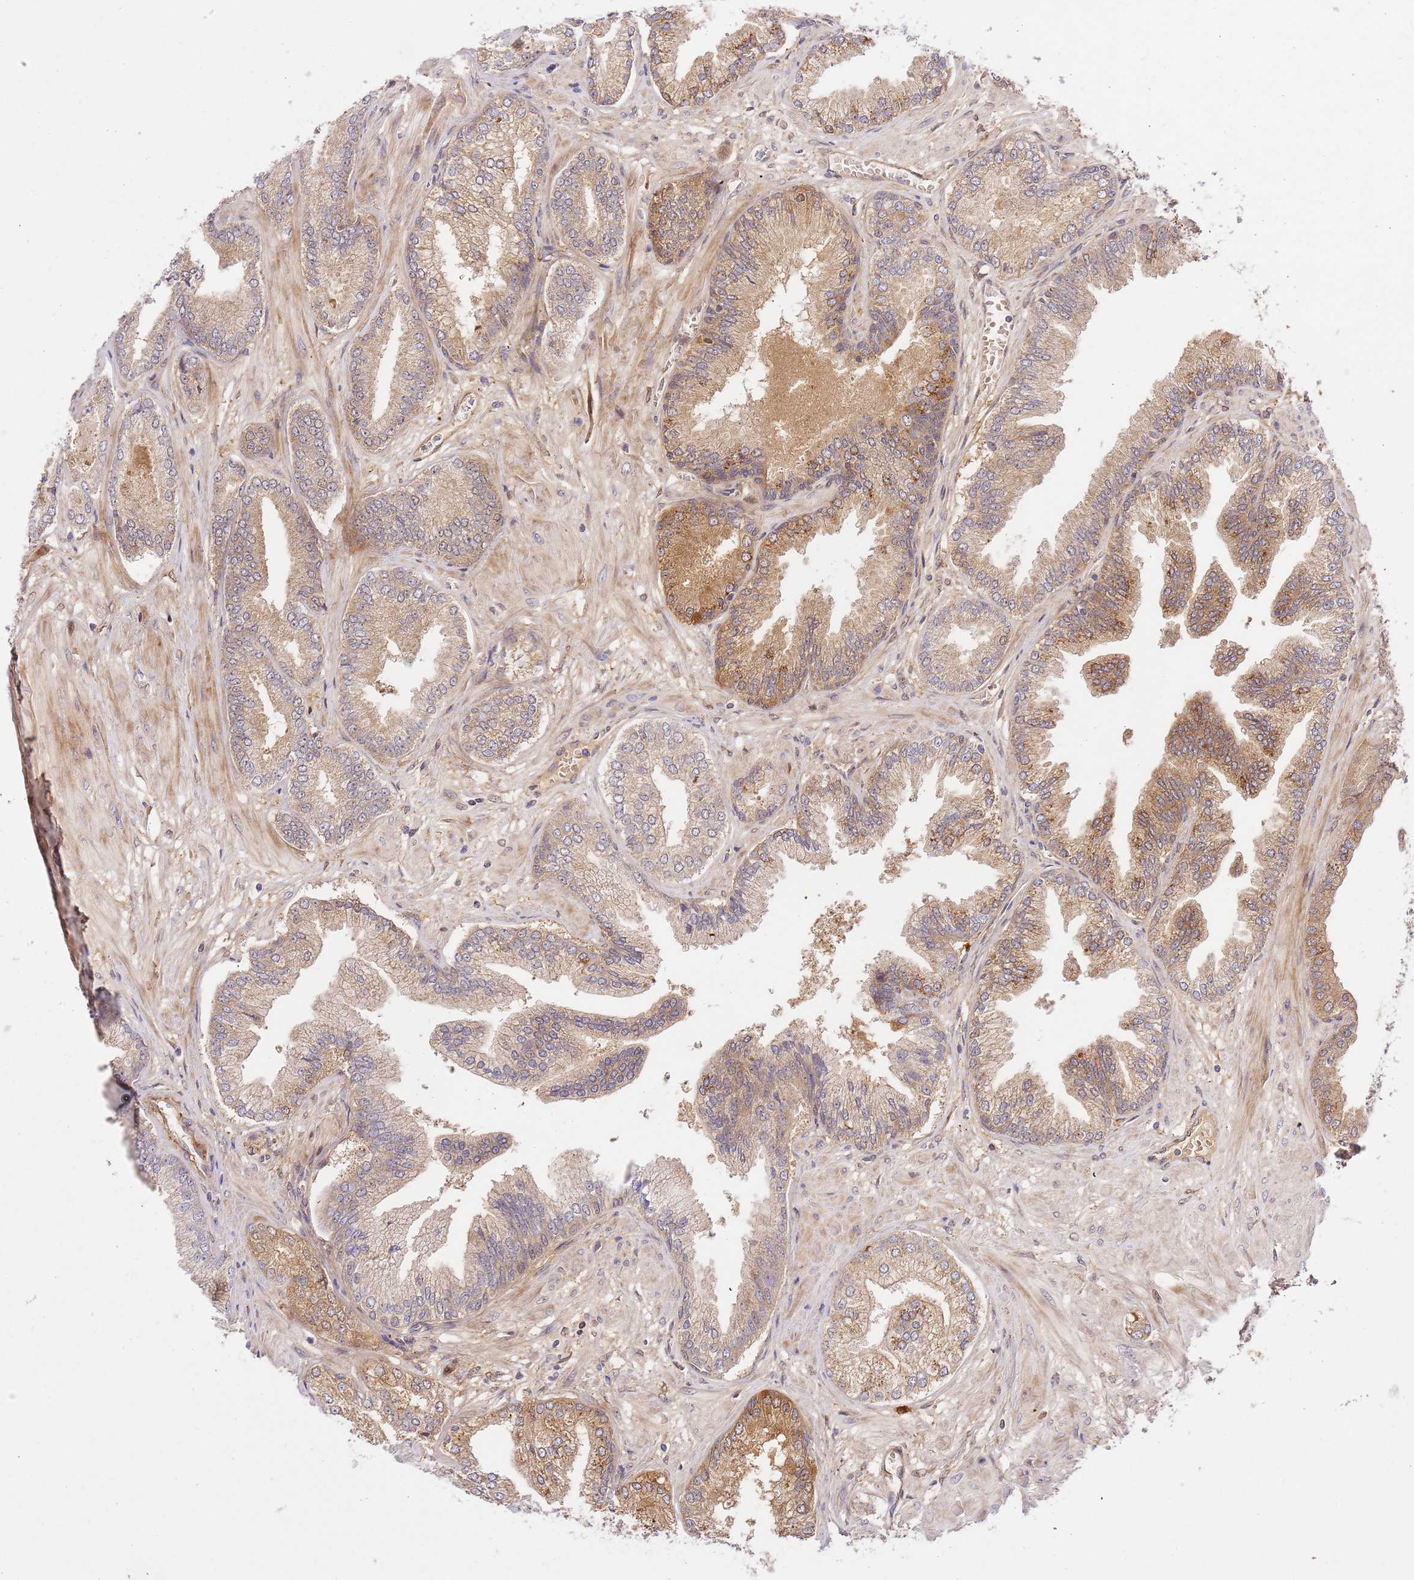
{"staining": {"intensity": "moderate", "quantity": "25%-75%", "location": "cytoplasmic/membranous"}, "tissue": "prostate cancer", "cell_type": "Tumor cells", "image_type": "cancer", "snomed": [{"axis": "morphology", "description": "Adenocarcinoma, Low grade"}, {"axis": "topography", "description": "Prostate"}], "caption": "Prostate low-grade adenocarcinoma tissue demonstrates moderate cytoplasmic/membranous staining in approximately 25%-75% of tumor cells, visualized by immunohistochemistry.", "gene": "C8G", "patient": {"sex": "male", "age": 55}}